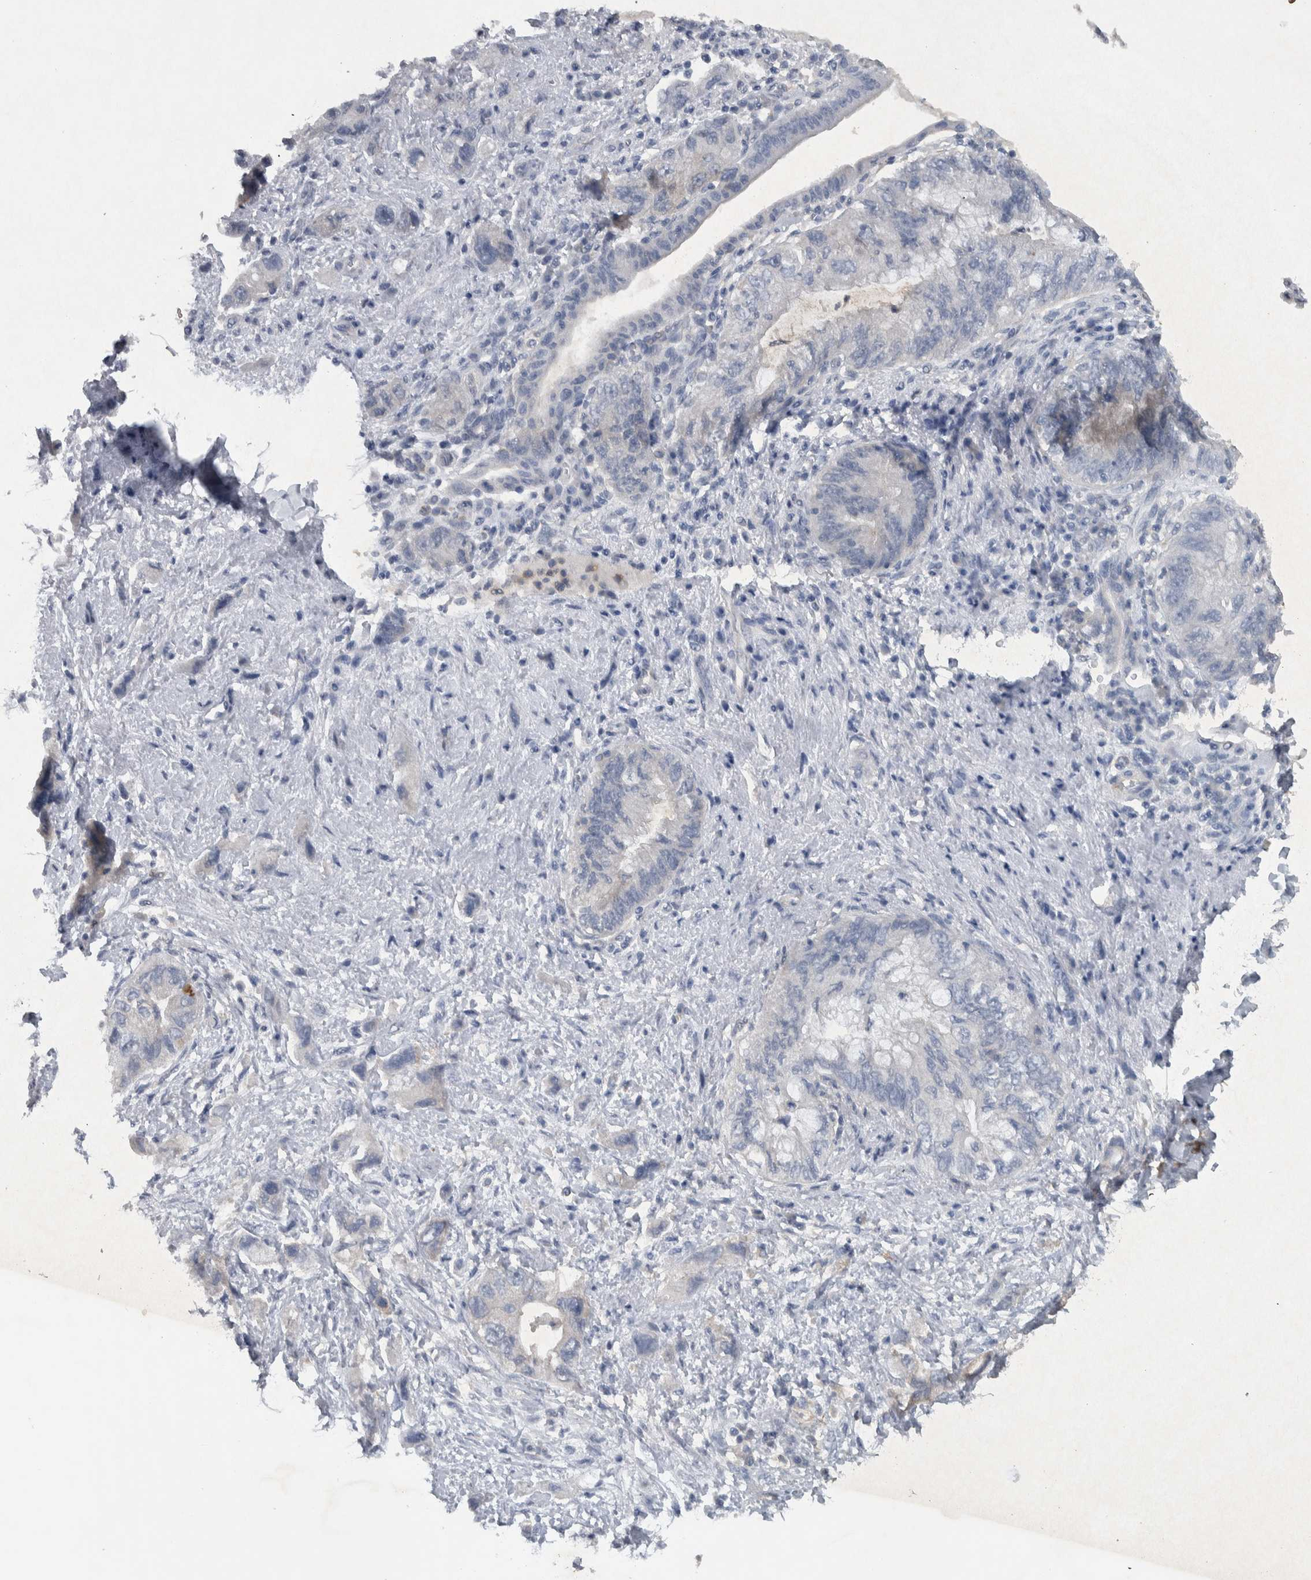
{"staining": {"intensity": "negative", "quantity": "none", "location": "none"}, "tissue": "pancreatic cancer", "cell_type": "Tumor cells", "image_type": "cancer", "snomed": [{"axis": "morphology", "description": "Adenocarcinoma, NOS"}, {"axis": "topography", "description": "Pancreas"}], "caption": "Immunohistochemical staining of pancreatic adenocarcinoma displays no significant expression in tumor cells.", "gene": "NT5C2", "patient": {"sex": "female", "age": 73}}